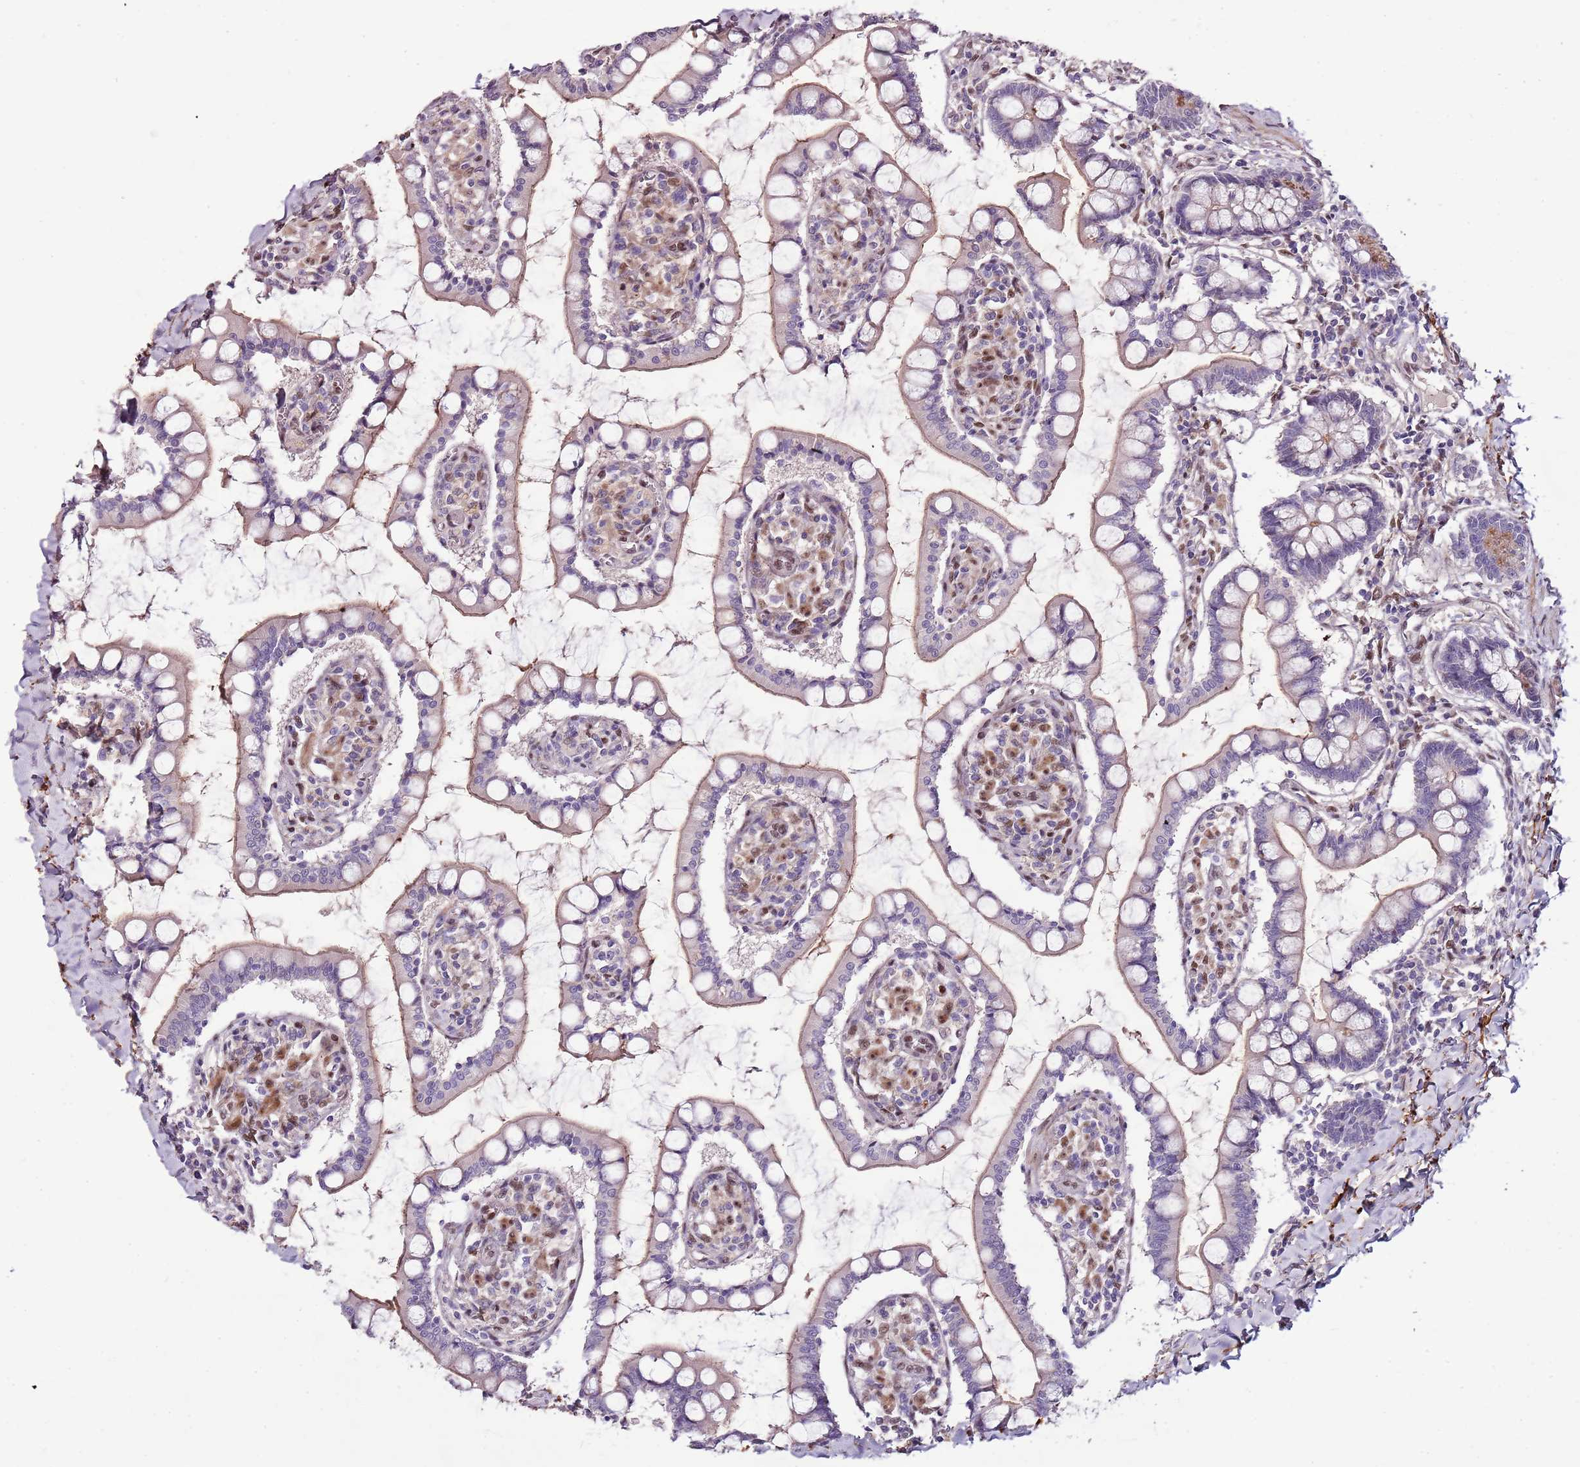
{"staining": {"intensity": "moderate", "quantity": "25%-75%", "location": "cytoplasmic/membranous"}, "tissue": "small intestine", "cell_type": "Glandular cells", "image_type": "normal", "snomed": [{"axis": "morphology", "description": "Normal tissue, NOS"}, {"axis": "topography", "description": "Small intestine"}], "caption": "Immunohistochemical staining of normal human small intestine reveals medium levels of moderate cytoplasmic/membranous positivity in approximately 25%-75% of glandular cells. (Stains: DAB in brown, nuclei in blue, Microscopy: brightfield microscopy at high magnification).", "gene": "NKX2", "patient": {"sex": "male", "age": 52}}